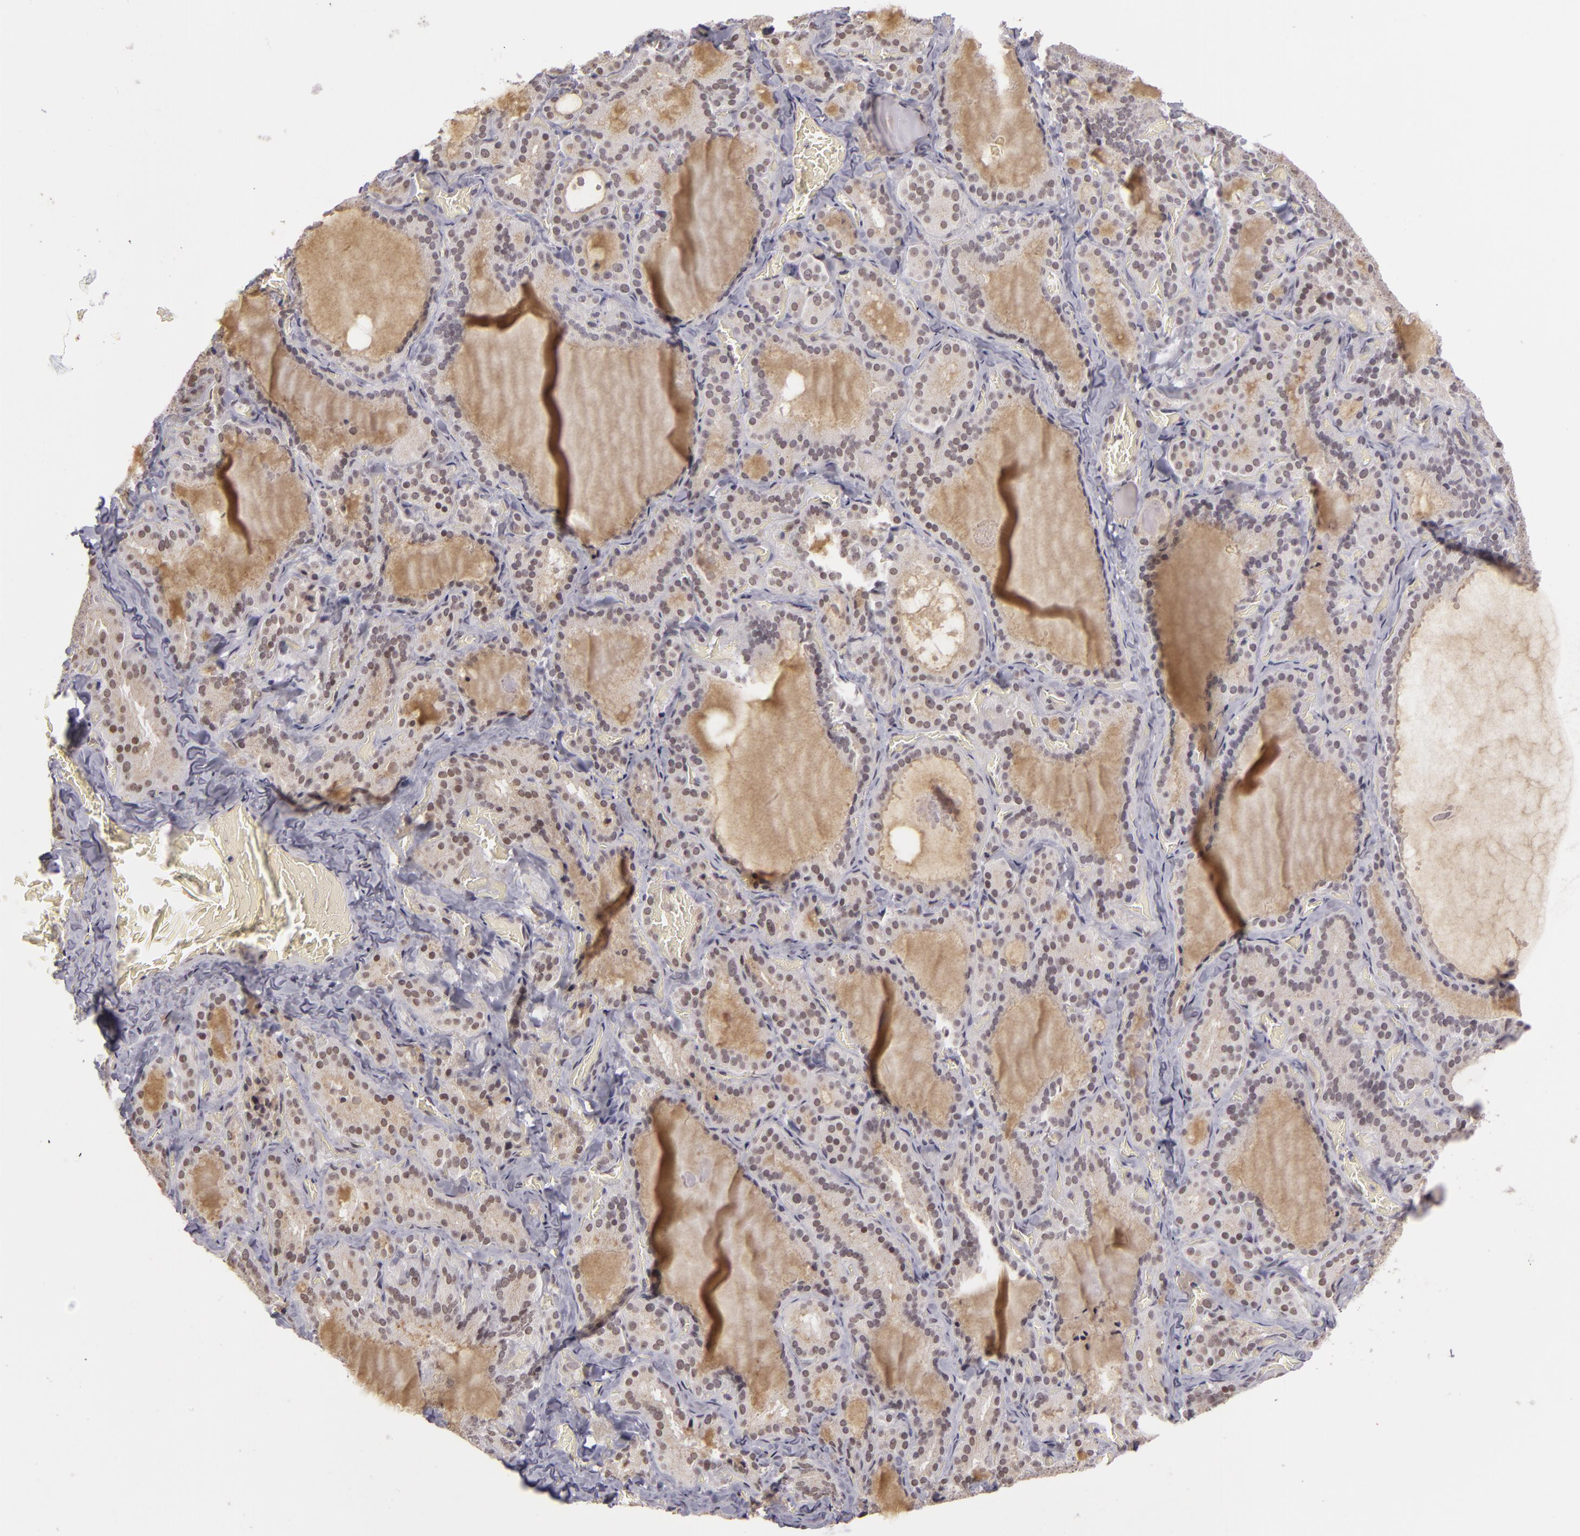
{"staining": {"intensity": "weak", "quantity": "25%-75%", "location": "nuclear"}, "tissue": "thyroid gland", "cell_type": "Glandular cells", "image_type": "normal", "snomed": [{"axis": "morphology", "description": "Normal tissue, NOS"}, {"axis": "topography", "description": "Thyroid gland"}], "caption": "DAB (3,3'-diaminobenzidine) immunohistochemical staining of normal human thyroid gland displays weak nuclear protein positivity in about 25%-75% of glandular cells.", "gene": "RRP7A", "patient": {"sex": "female", "age": 33}}